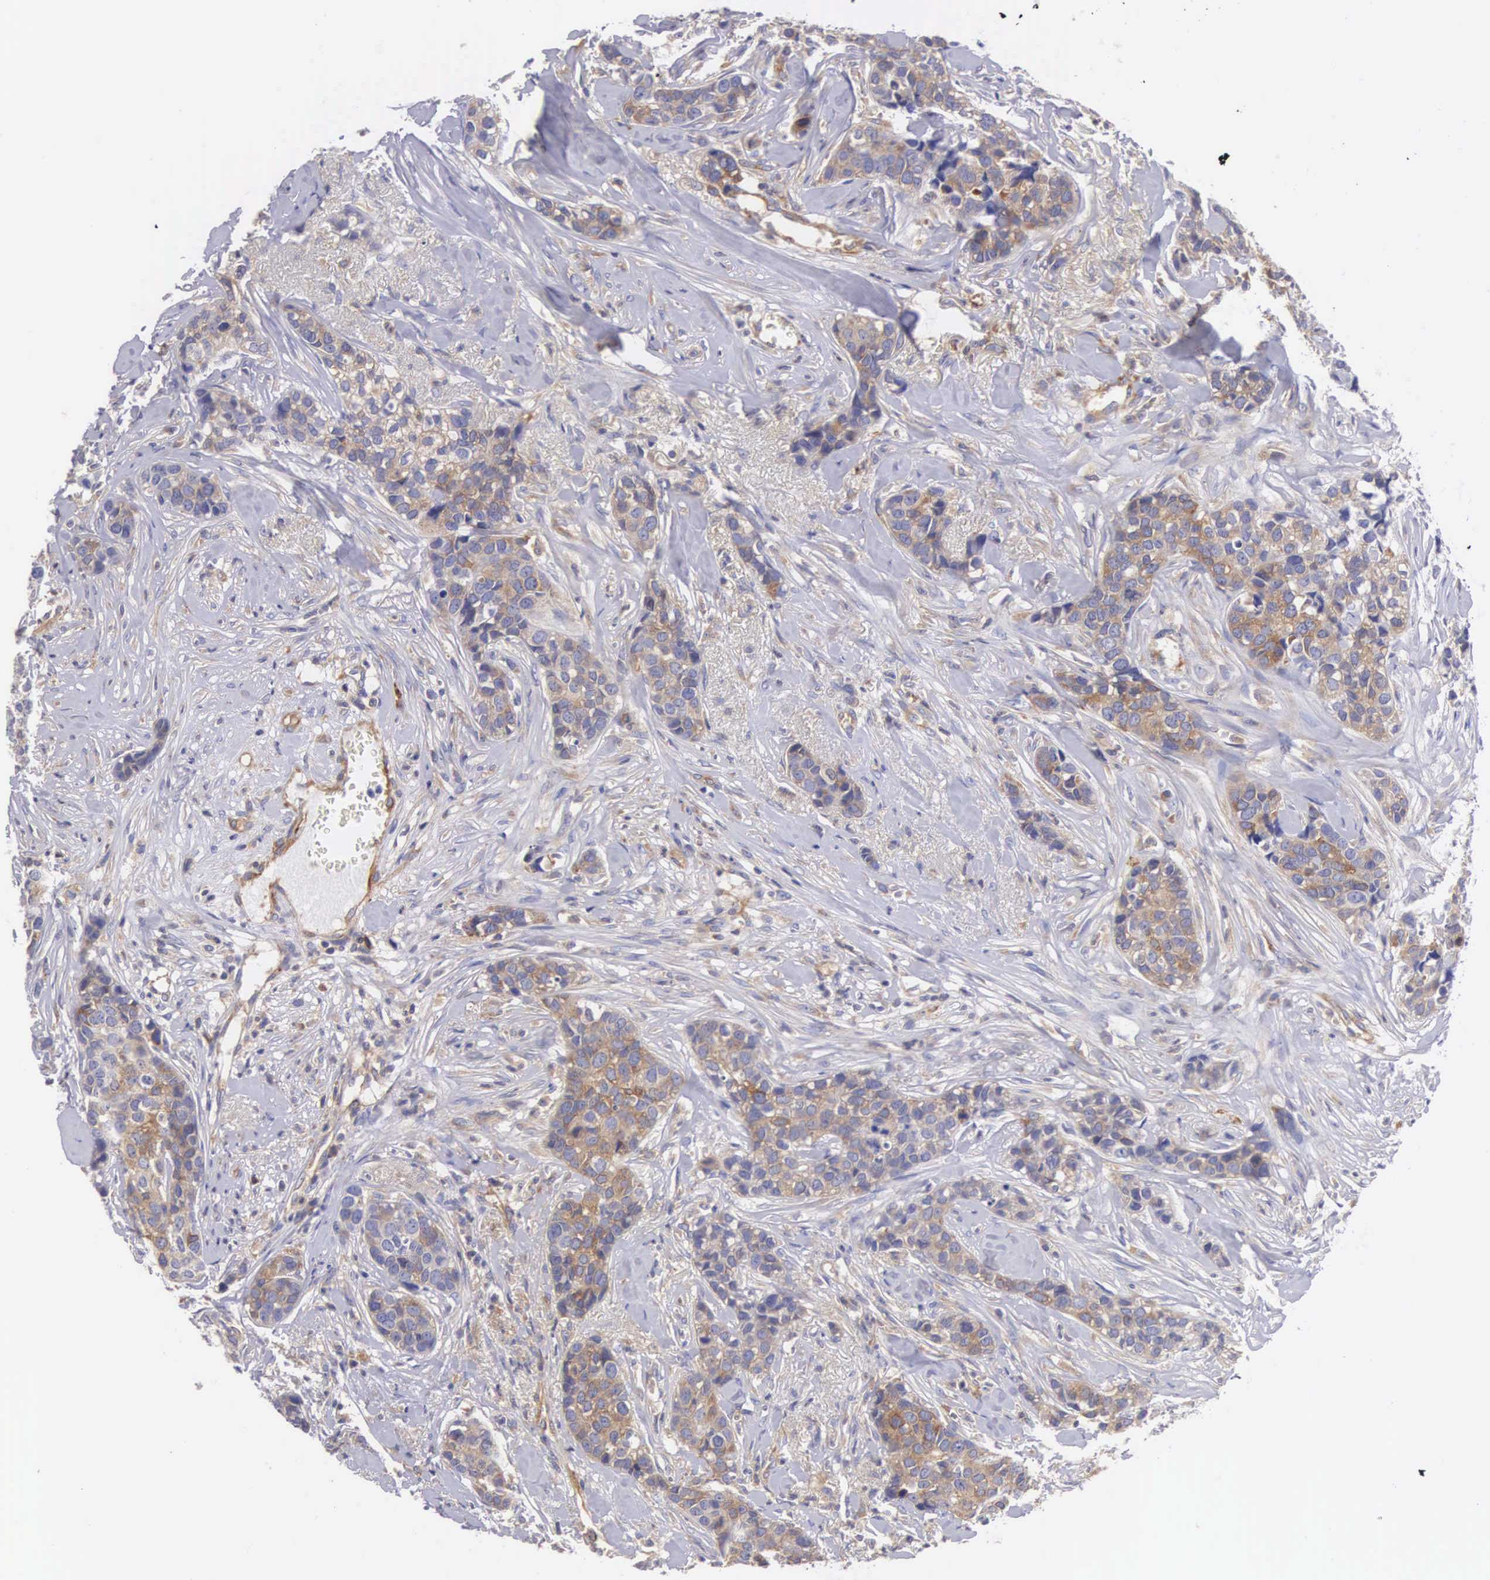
{"staining": {"intensity": "moderate", "quantity": ">75%", "location": "cytoplasmic/membranous"}, "tissue": "breast cancer", "cell_type": "Tumor cells", "image_type": "cancer", "snomed": [{"axis": "morphology", "description": "Duct carcinoma"}, {"axis": "topography", "description": "Breast"}], "caption": "Breast cancer (infiltrating ductal carcinoma) stained with a brown dye exhibits moderate cytoplasmic/membranous positive expression in about >75% of tumor cells.", "gene": "OSBPL3", "patient": {"sex": "female", "age": 91}}